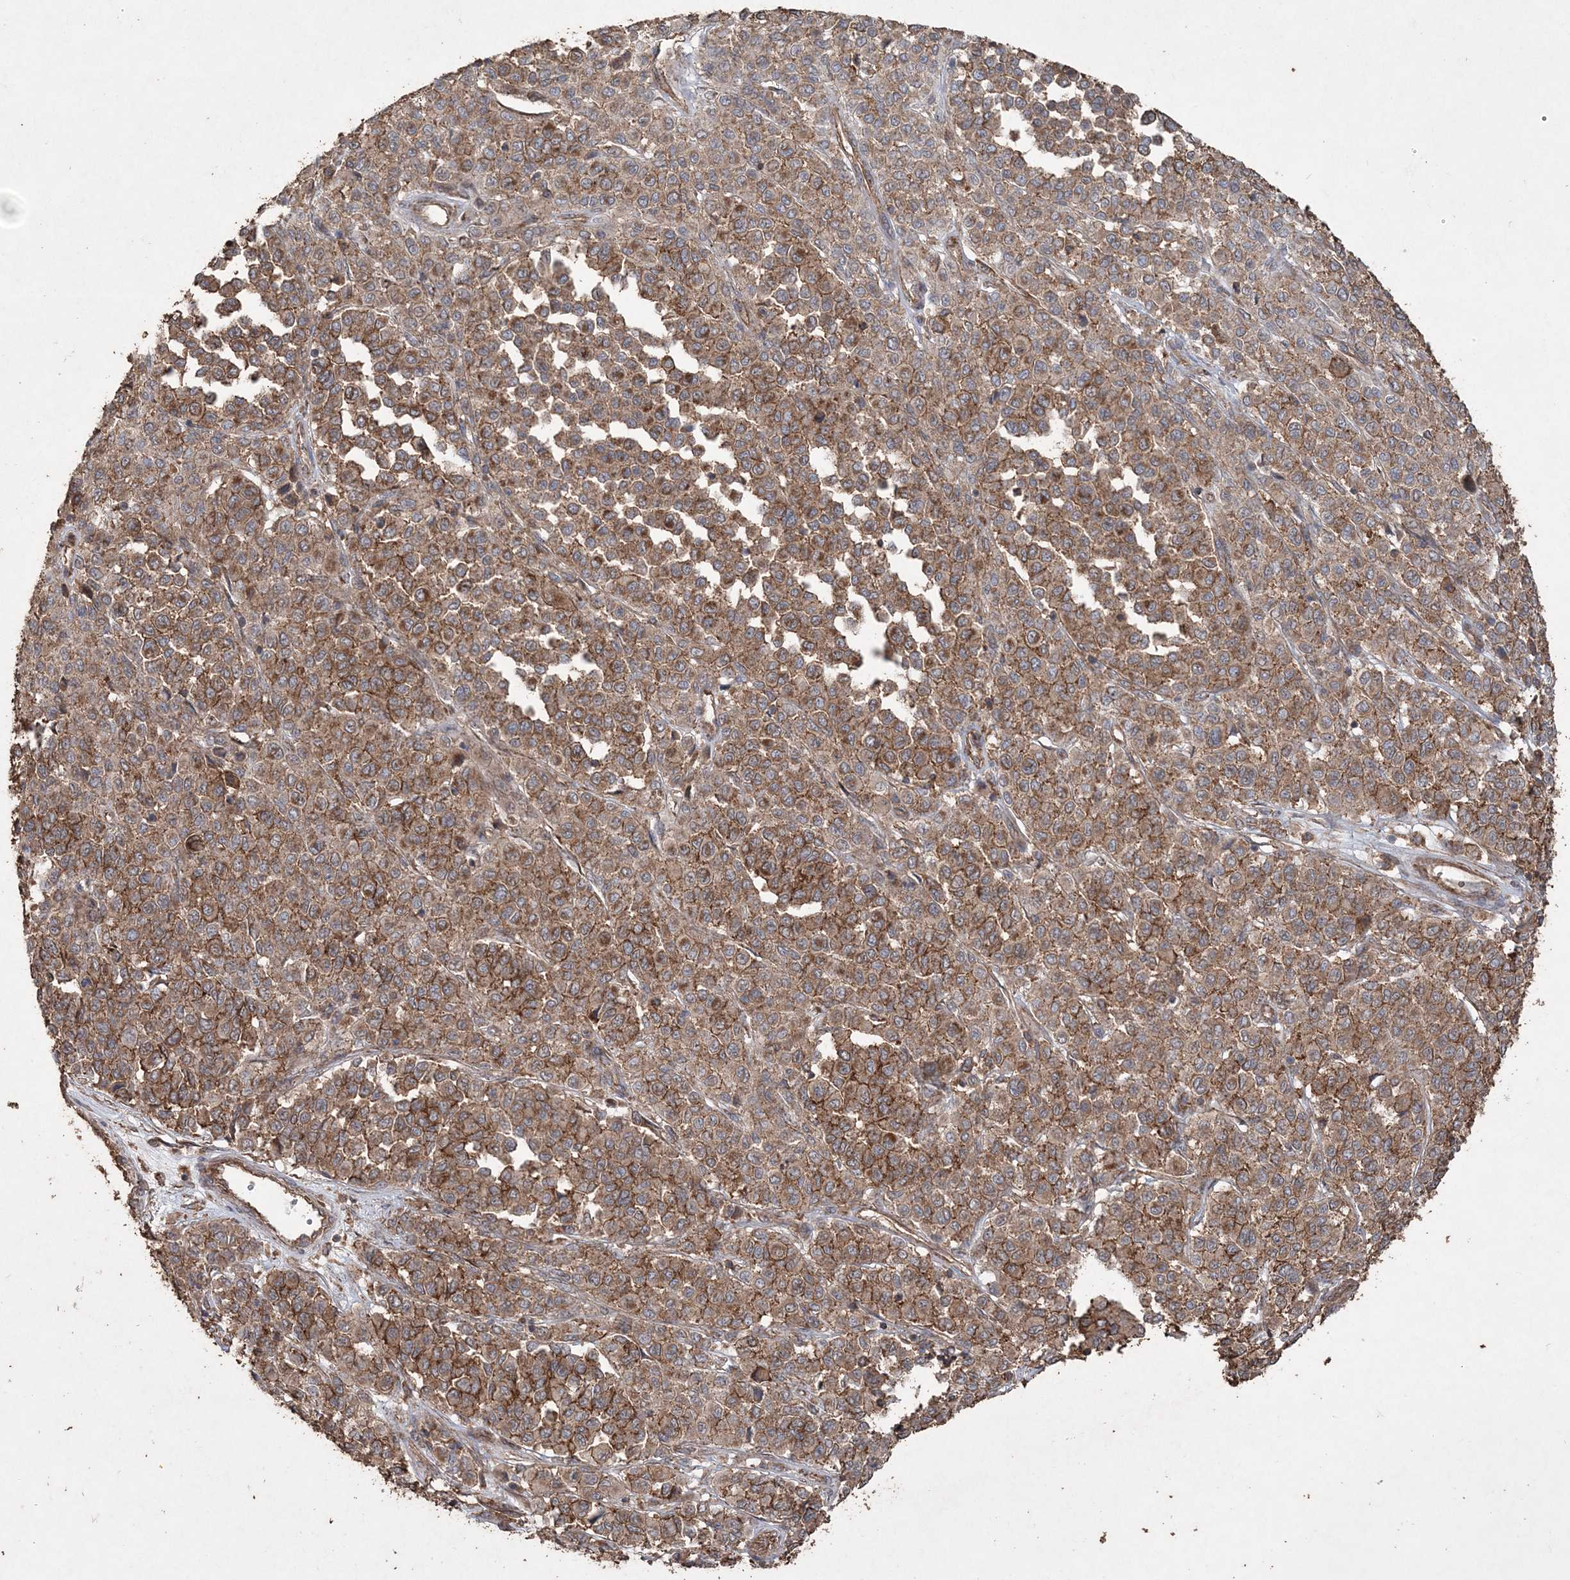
{"staining": {"intensity": "moderate", "quantity": ">75%", "location": "cytoplasmic/membranous"}, "tissue": "melanoma", "cell_type": "Tumor cells", "image_type": "cancer", "snomed": [{"axis": "morphology", "description": "Malignant melanoma, Metastatic site"}, {"axis": "topography", "description": "Pancreas"}], "caption": "Moderate cytoplasmic/membranous staining for a protein is present in approximately >75% of tumor cells of malignant melanoma (metastatic site) using immunohistochemistry (IHC).", "gene": "TTC7A", "patient": {"sex": "female", "age": 30}}